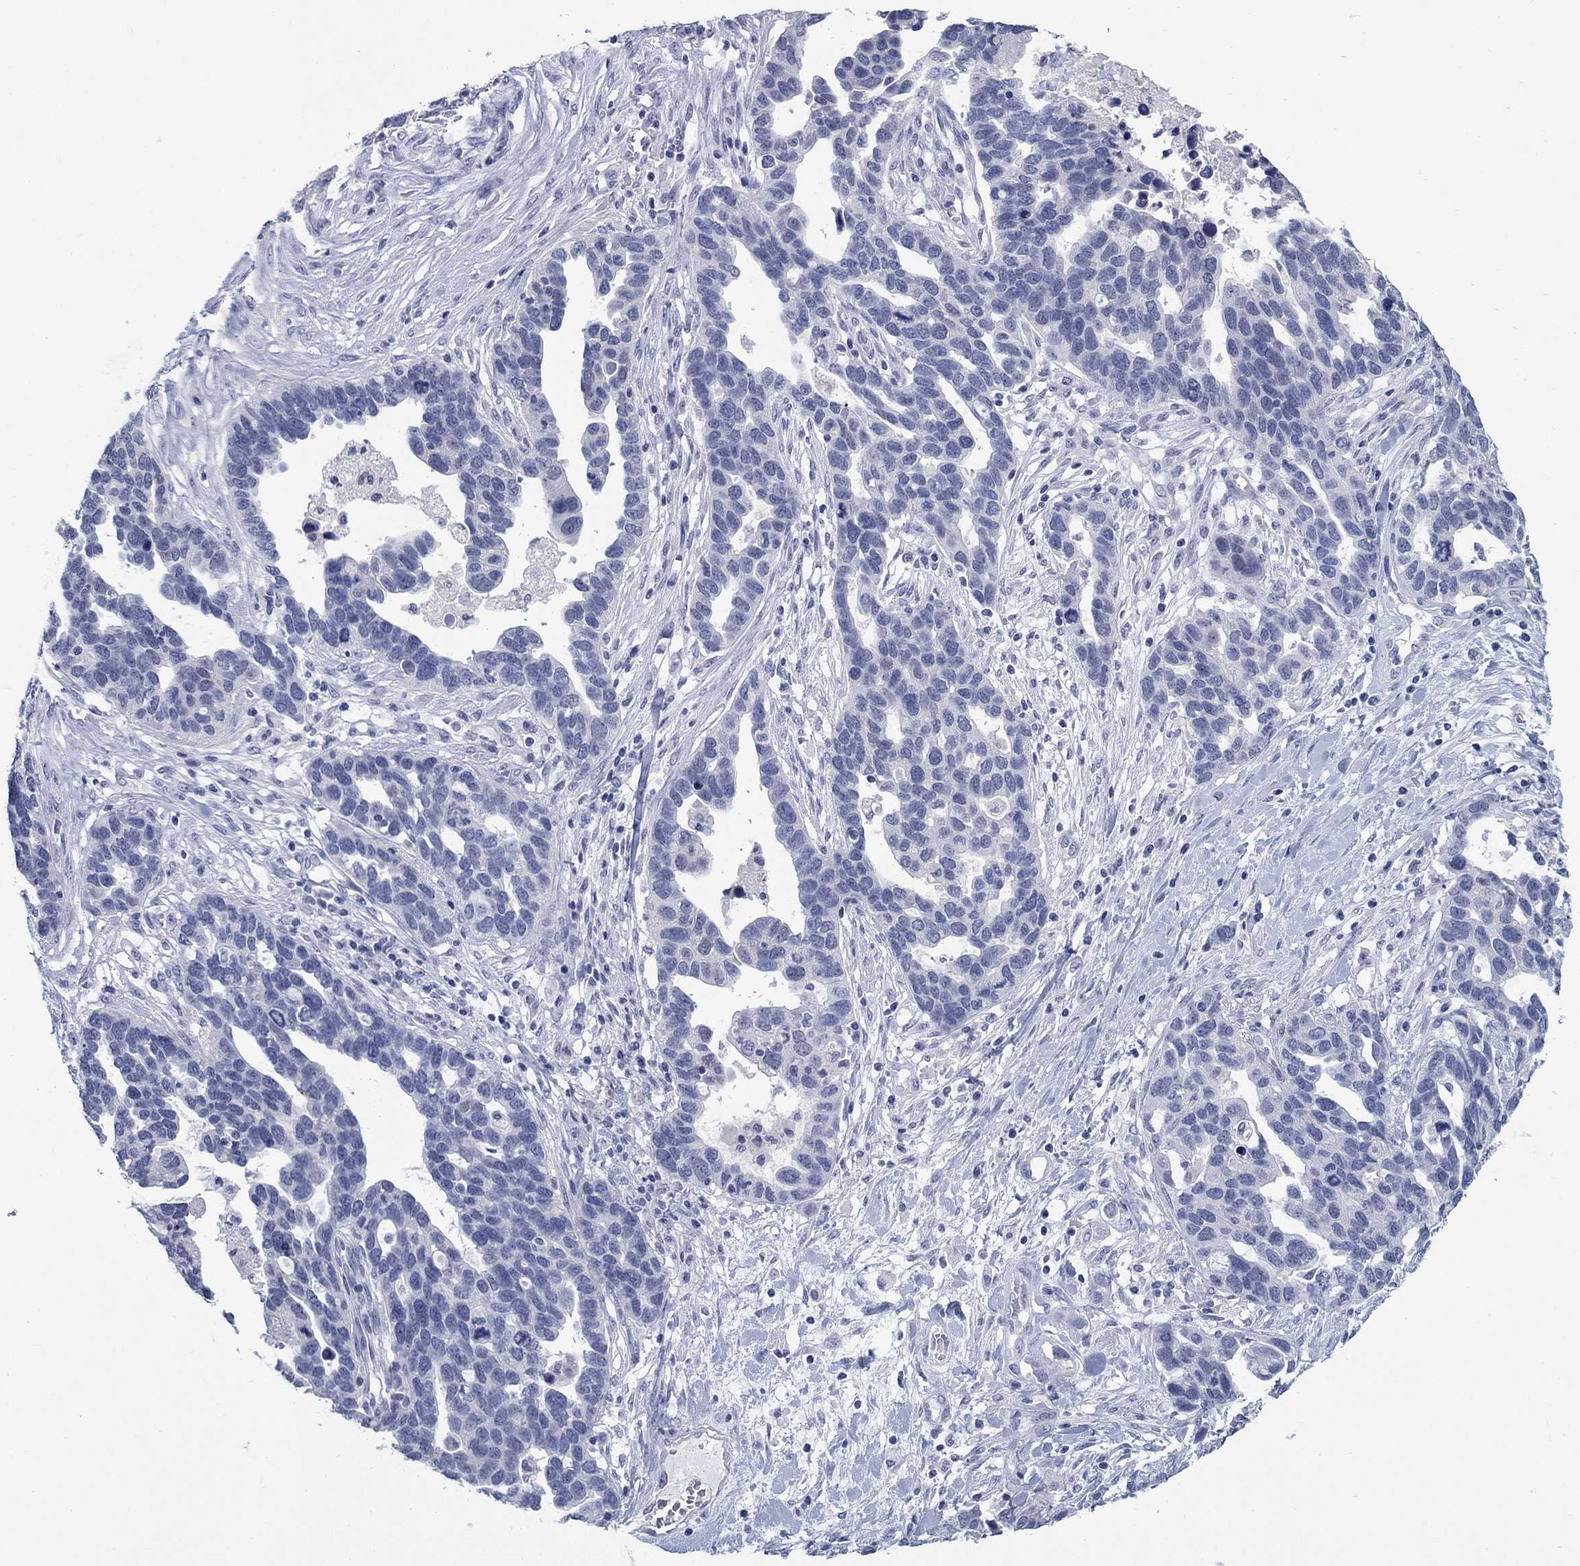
{"staining": {"intensity": "negative", "quantity": "none", "location": "none"}, "tissue": "ovarian cancer", "cell_type": "Tumor cells", "image_type": "cancer", "snomed": [{"axis": "morphology", "description": "Cystadenocarcinoma, serous, NOS"}, {"axis": "topography", "description": "Ovary"}], "caption": "Tumor cells are negative for brown protein staining in serous cystadenocarcinoma (ovarian).", "gene": "ATP6V1G2", "patient": {"sex": "female", "age": 54}}